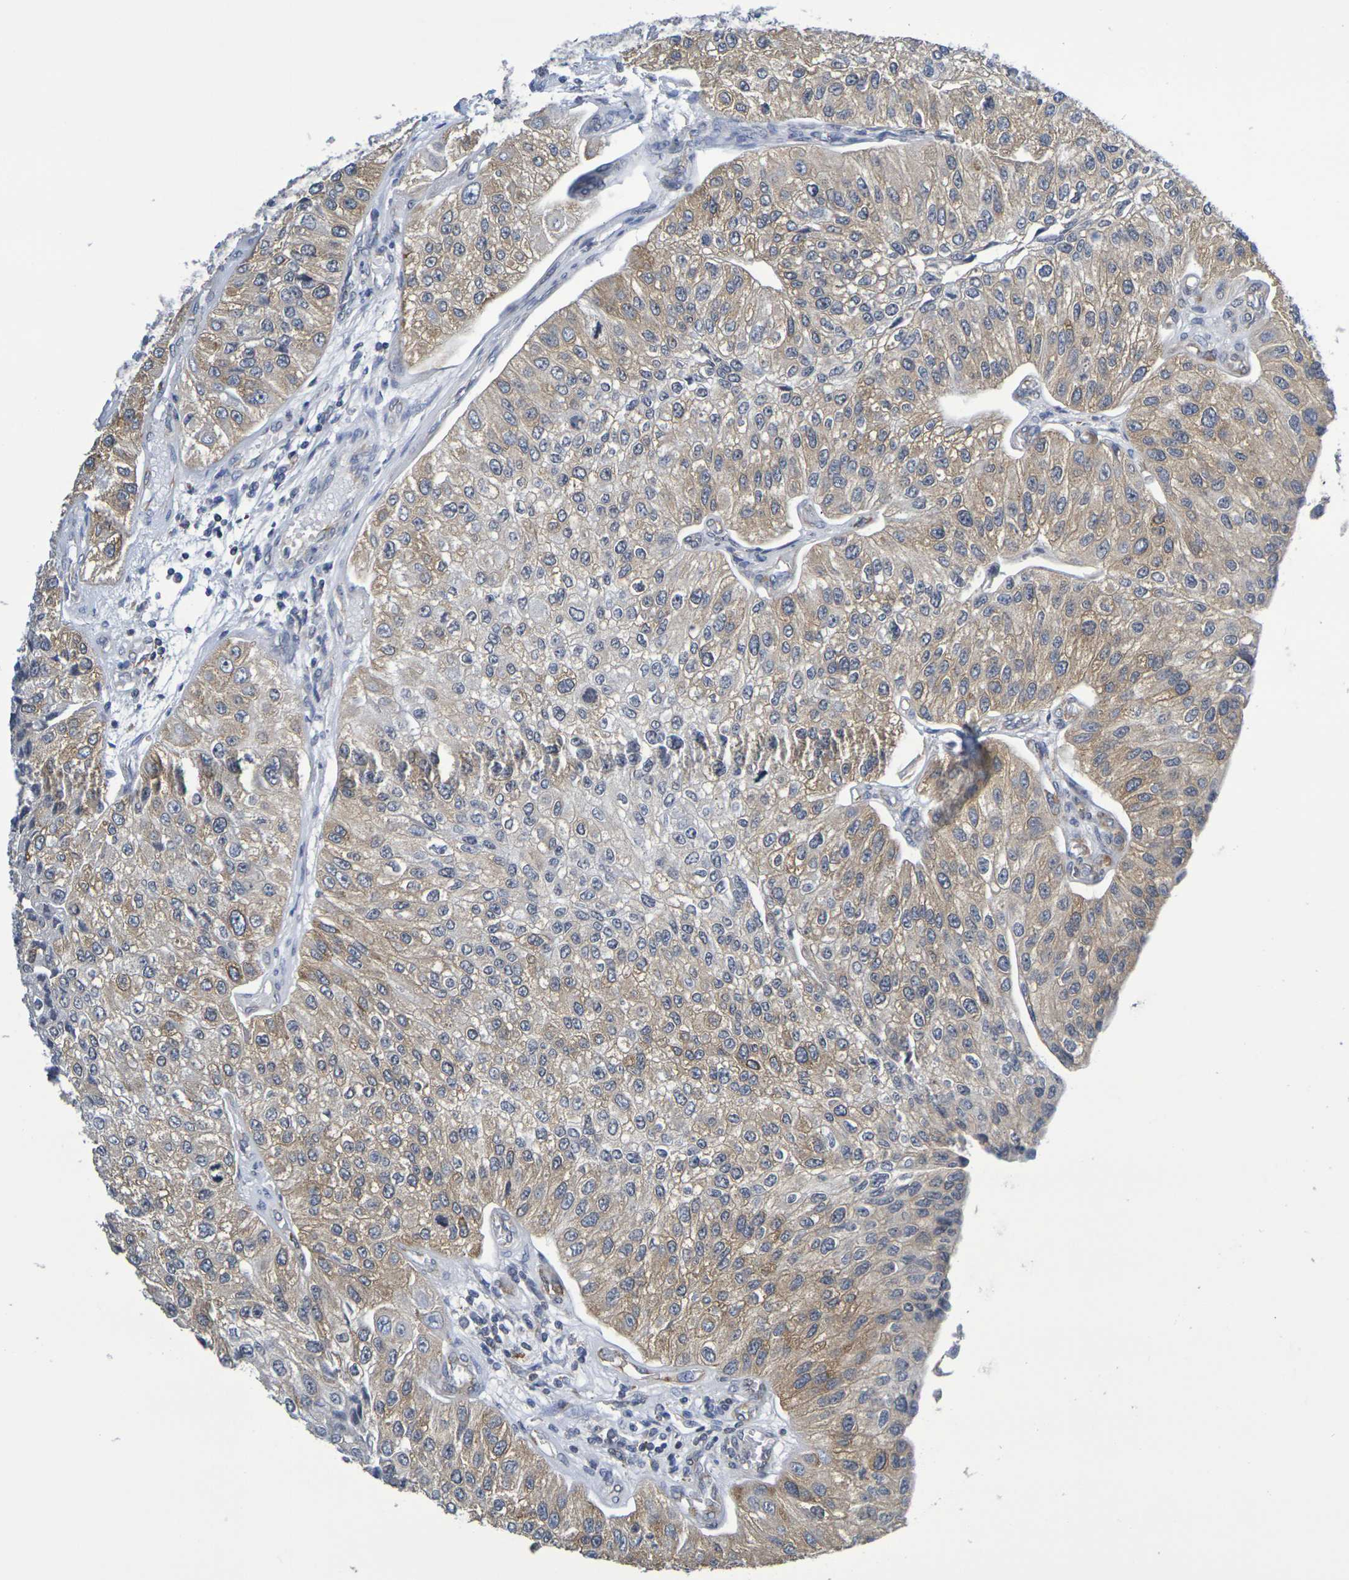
{"staining": {"intensity": "moderate", "quantity": "25%-75%", "location": "cytoplasmic/membranous"}, "tissue": "urothelial cancer", "cell_type": "Tumor cells", "image_type": "cancer", "snomed": [{"axis": "morphology", "description": "Urothelial carcinoma, High grade"}, {"axis": "topography", "description": "Kidney"}, {"axis": "topography", "description": "Urinary bladder"}], "caption": "IHC (DAB (3,3'-diaminobenzidine)) staining of human high-grade urothelial carcinoma shows moderate cytoplasmic/membranous protein expression in about 25%-75% of tumor cells.", "gene": "CHRNB1", "patient": {"sex": "male", "age": 77}}